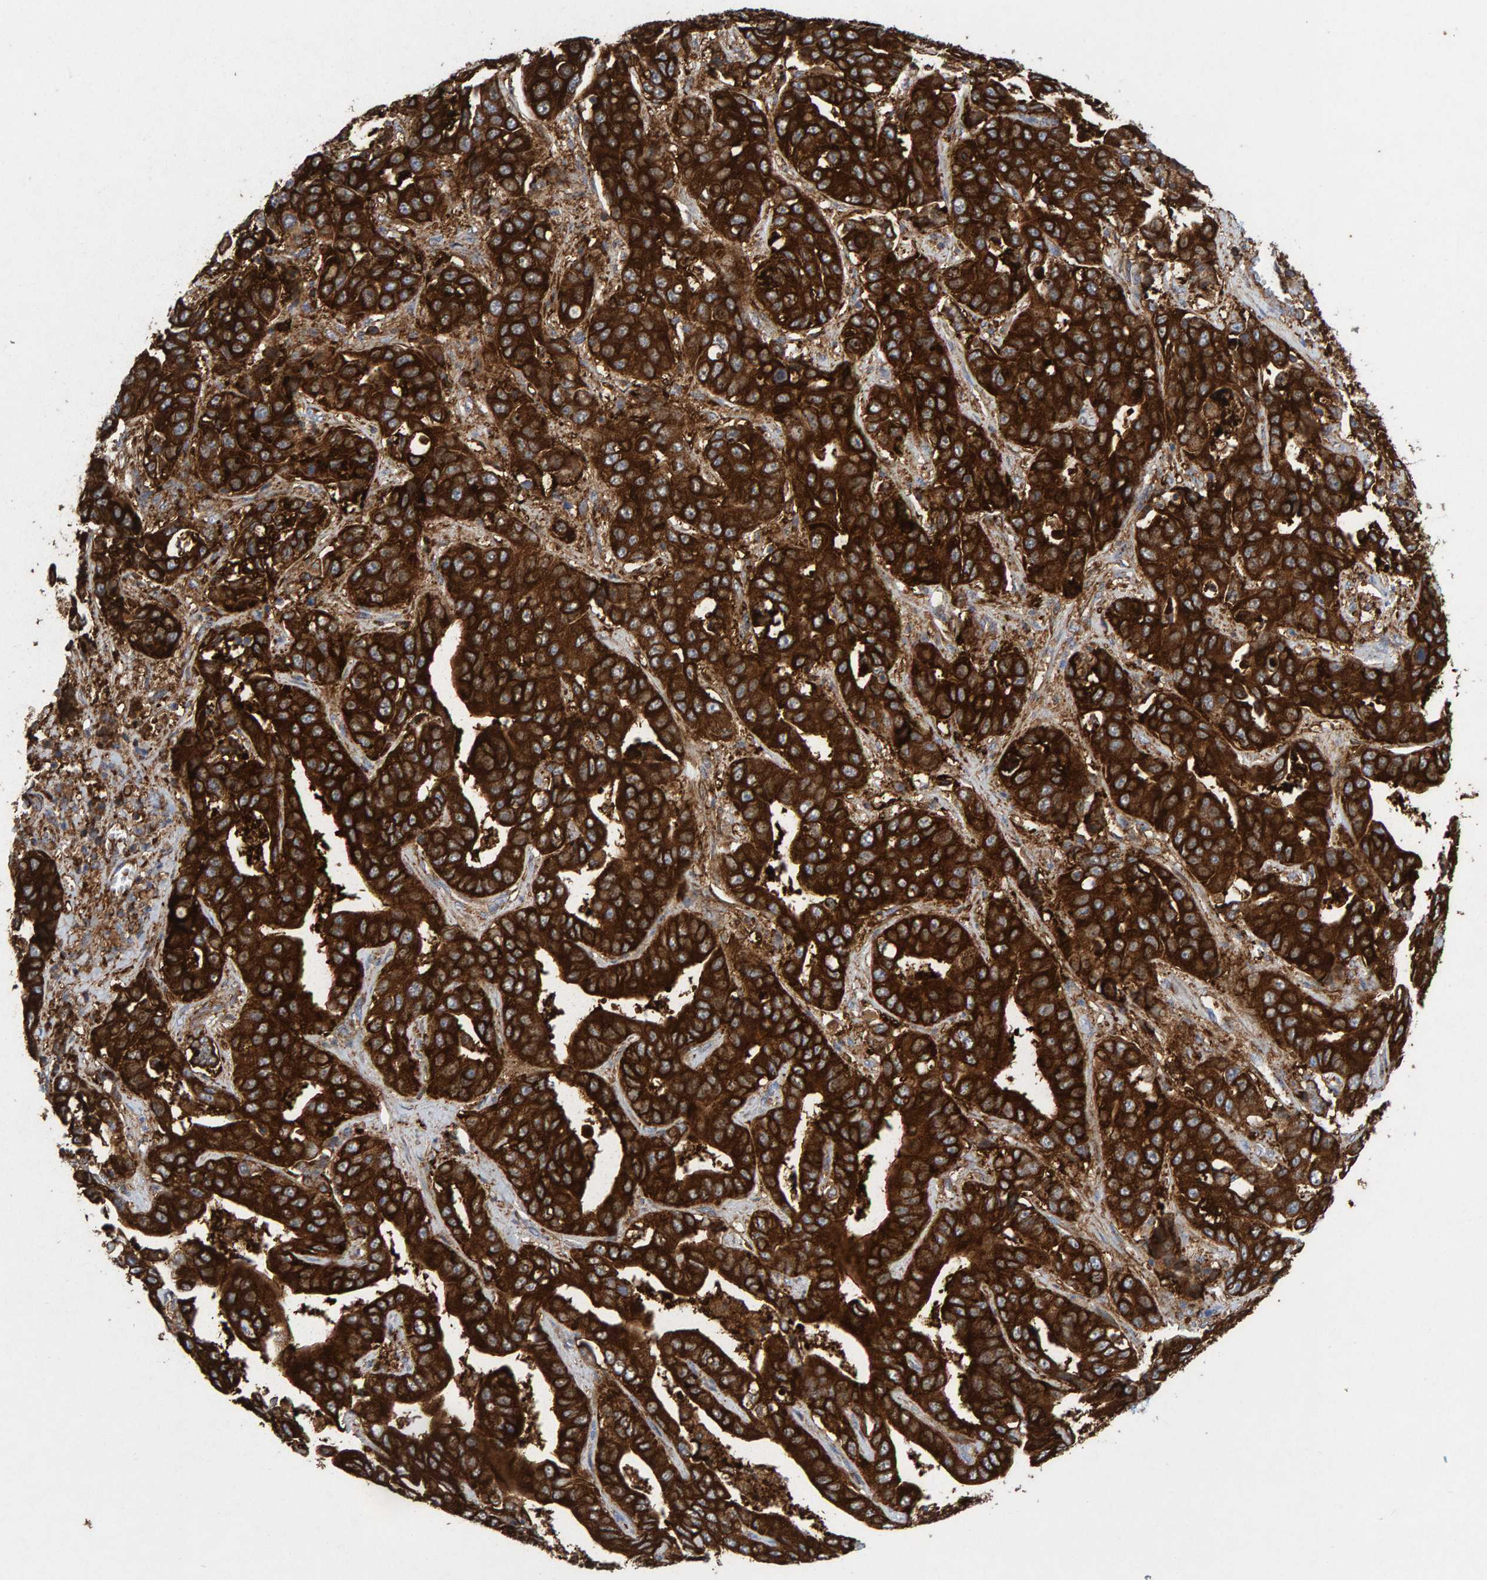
{"staining": {"intensity": "strong", "quantity": ">75%", "location": "cytoplasmic/membranous"}, "tissue": "liver cancer", "cell_type": "Tumor cells", "image_type": "cancer", "snomed": [{"axis": "morphology", "description": "Cholangiocarcinoma"}, {"axis": "topography", "description": "Liver"}], "caption": "Cholangiocarcinoma (liver) stained with immunohistochemistry shows strong cytoplasmic/membranous expression in about >75% of tumor cells.", "gene": "MVP", "patient": {"sex": "female", "age": 52}}